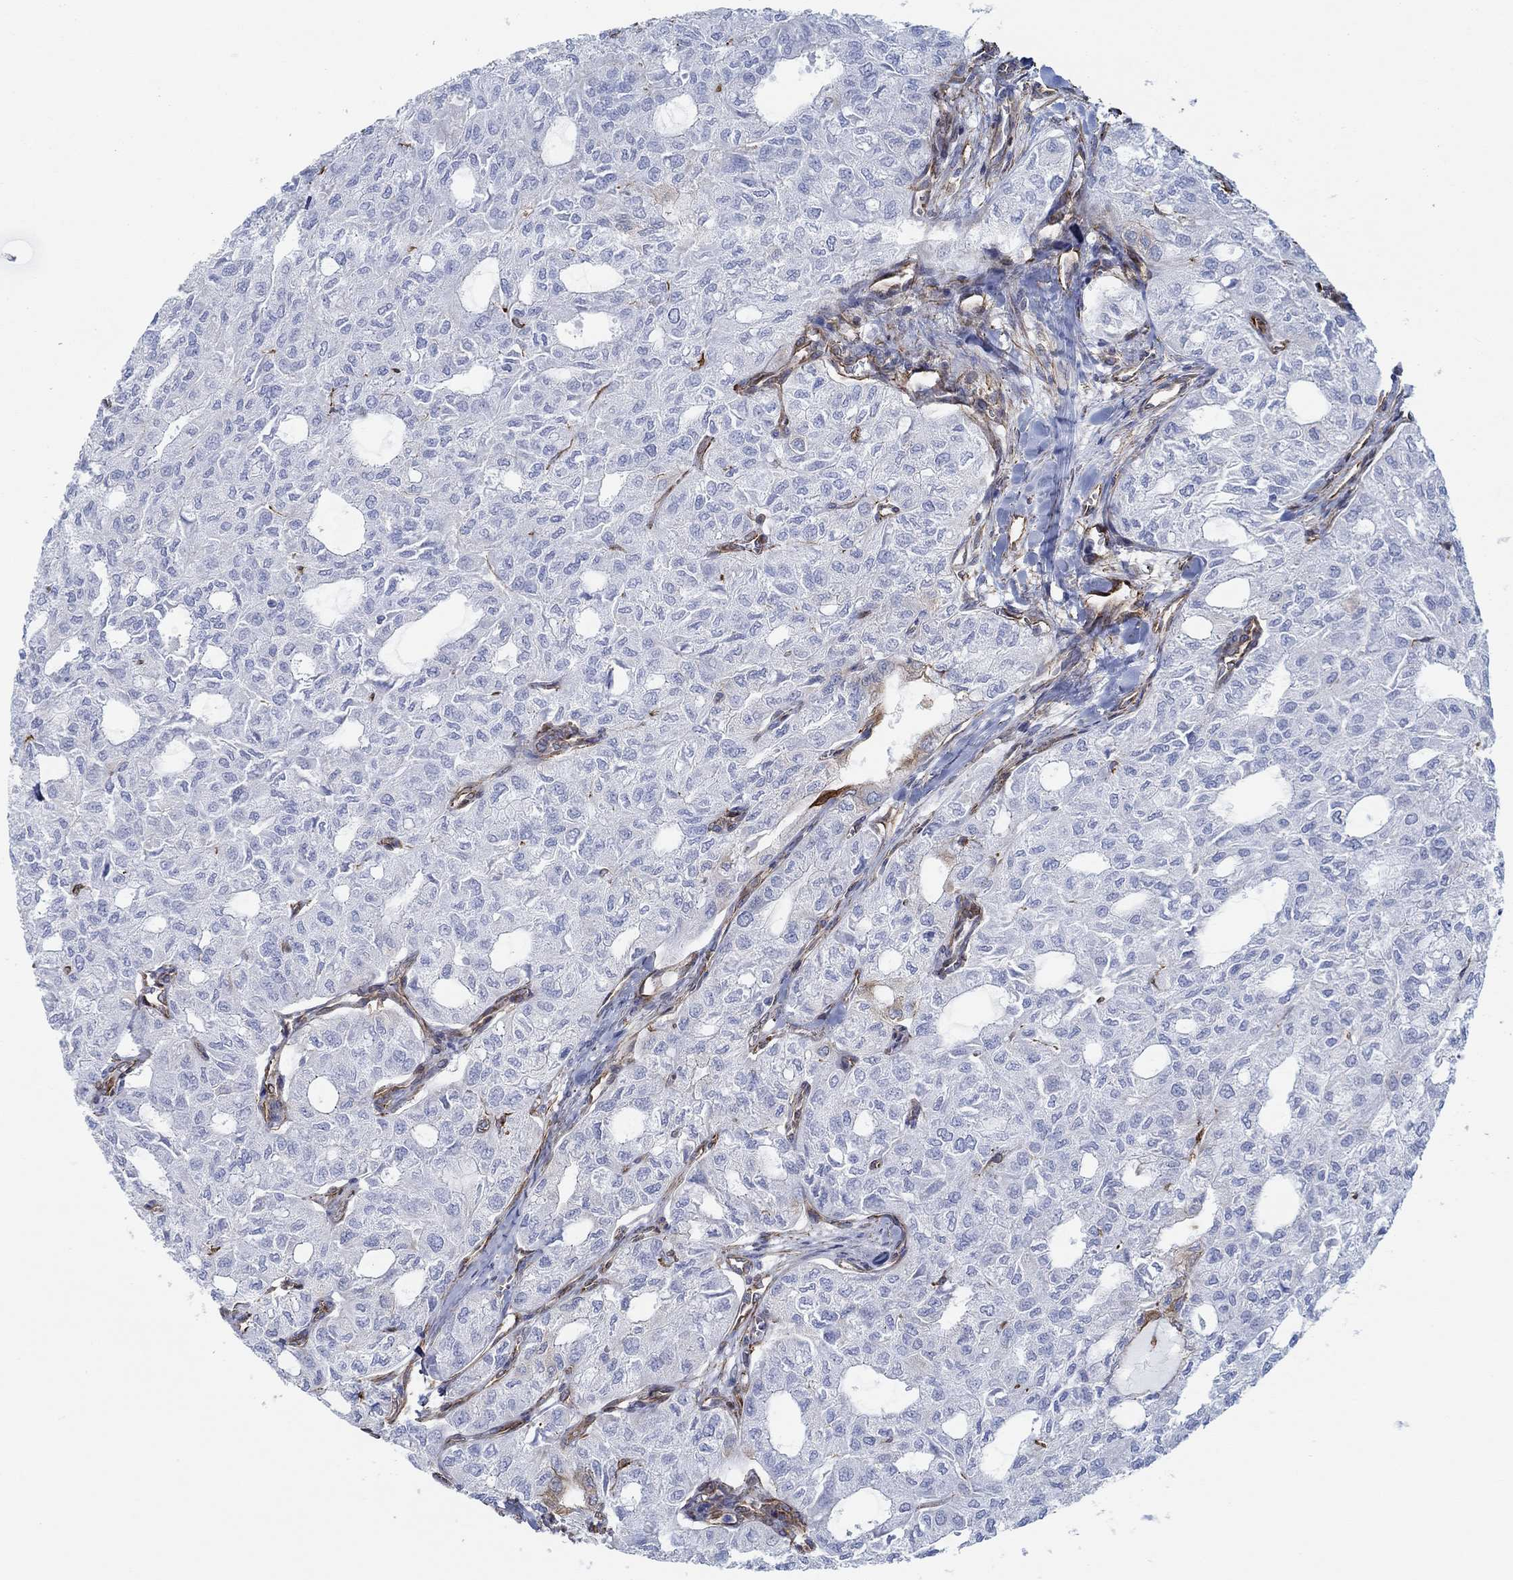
{"staining": {"intensity": "negative", "quantity": "none", "location": "none"}, "tissue": "thyroid cancer", "cell_type": "Tumor cells", "image_type": "cancer", "snomed": [{"axis": "morphology", "description": "Follicular adenoma carcinoma, NOS"}, {"axis": "topography", "description": "Thyroid gland"}], "caption": "IHC micrograph of human thyroid cancer (follicular adenoma carcinoma) stained for a protein (brown), which reveals no positivity in tumor cells. (DAB (3,3'-diaminobenzidine) immunohistochemistry visualized using brightfield microscopy, high magnification).", "gene": "STC2", "patient": {"sex": "male", "age": 75}}